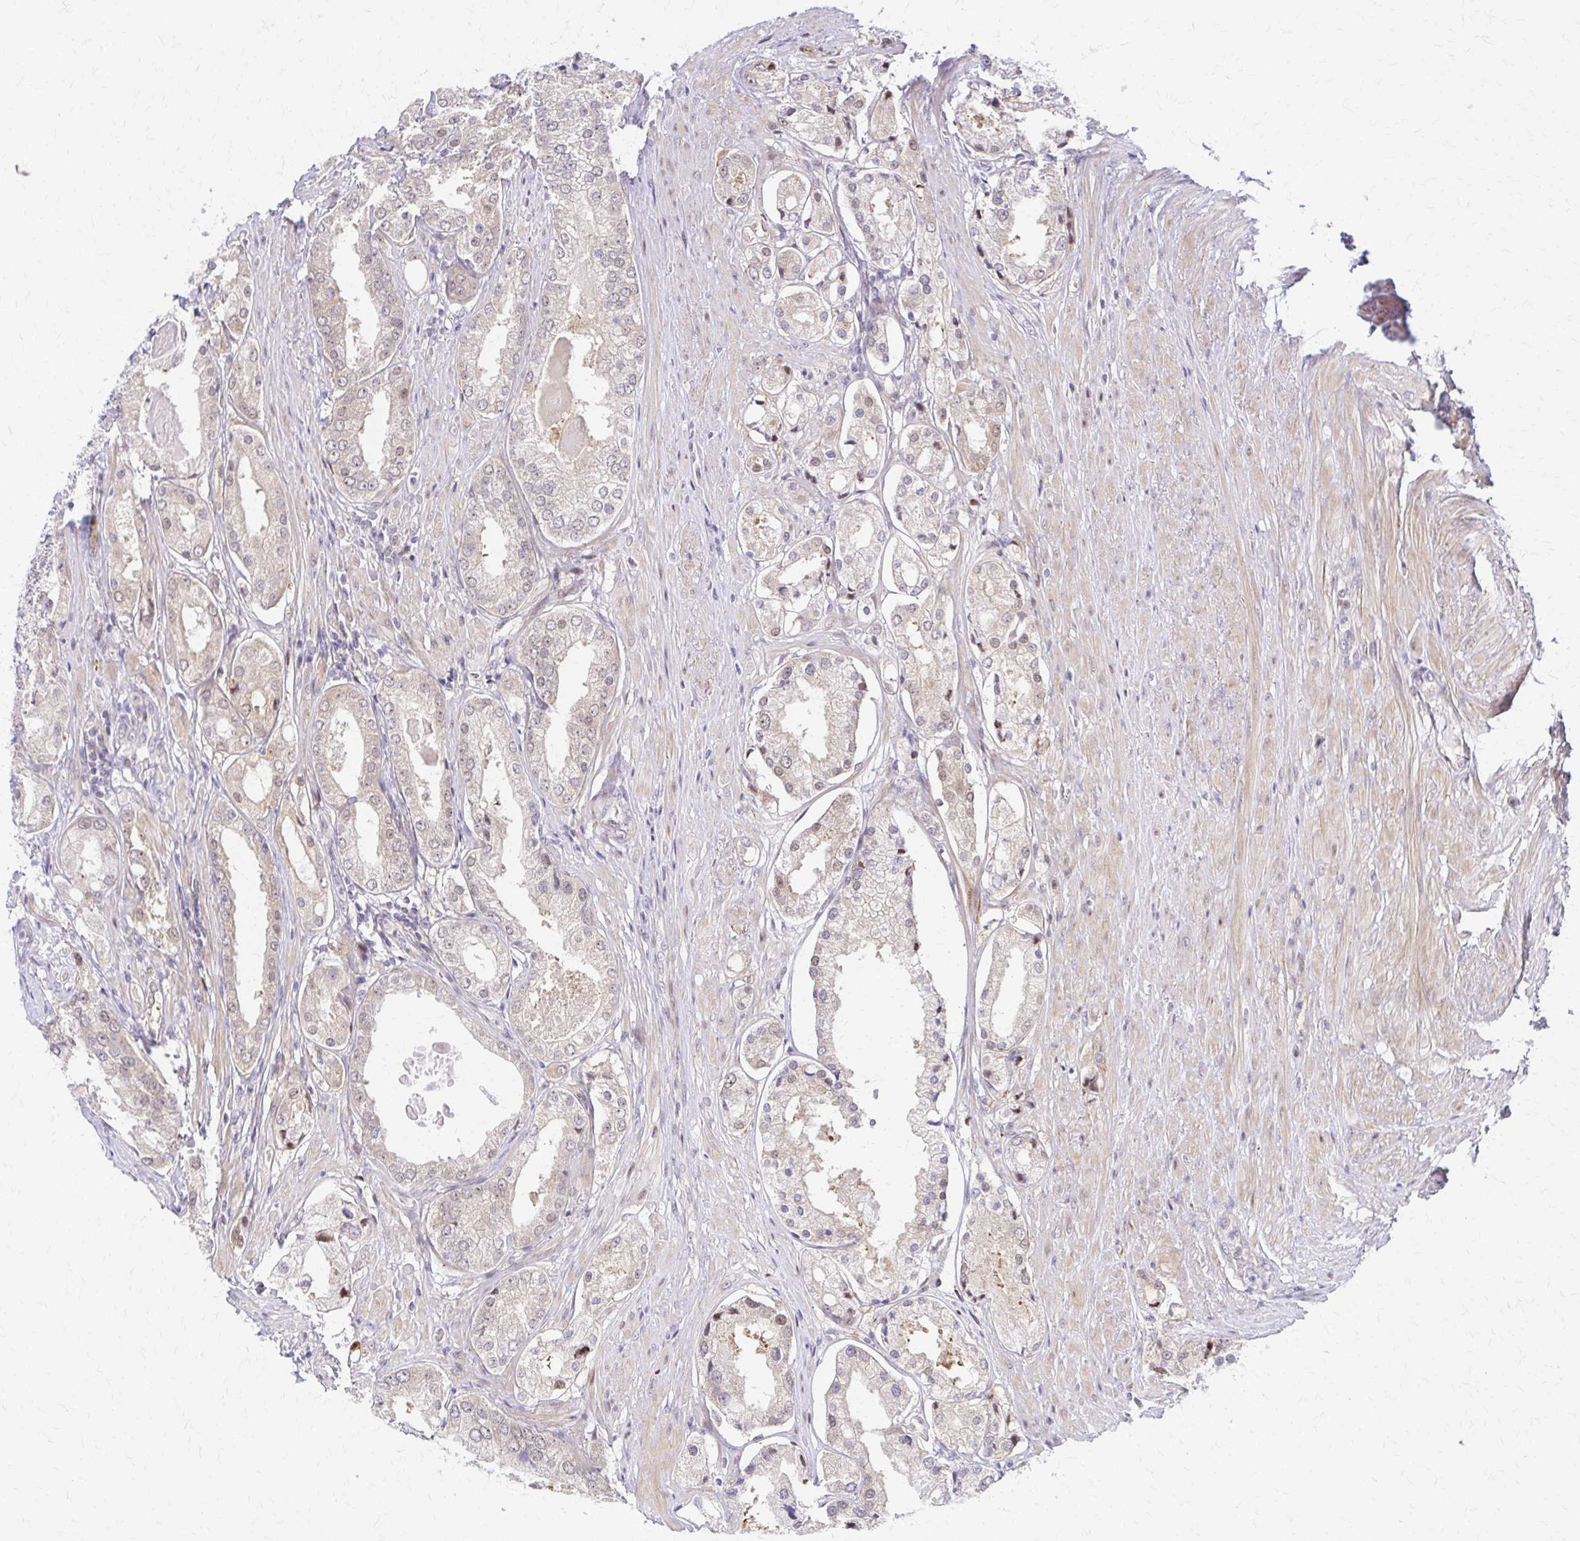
{"staining": {"intensity": "weak", "quantity": "<25%", "location": "cytoplasmic/membranous,nuclear"}, "tissue": "prostate cancer", "cell_type": "Tumor cells", "image_type": "cancer", "snomed": [{"axis": "morphology", "description": "Adenocarcinoma, Low grade"}, {"axis": "topography", "description": "Prostate"}], "caption": "Tumor cells are negative for brown protein staining in adenocarcinoma (low-grade) (prostate).", "gene": "PSMD7", "patient": {"sex": "male", "age": 68}}